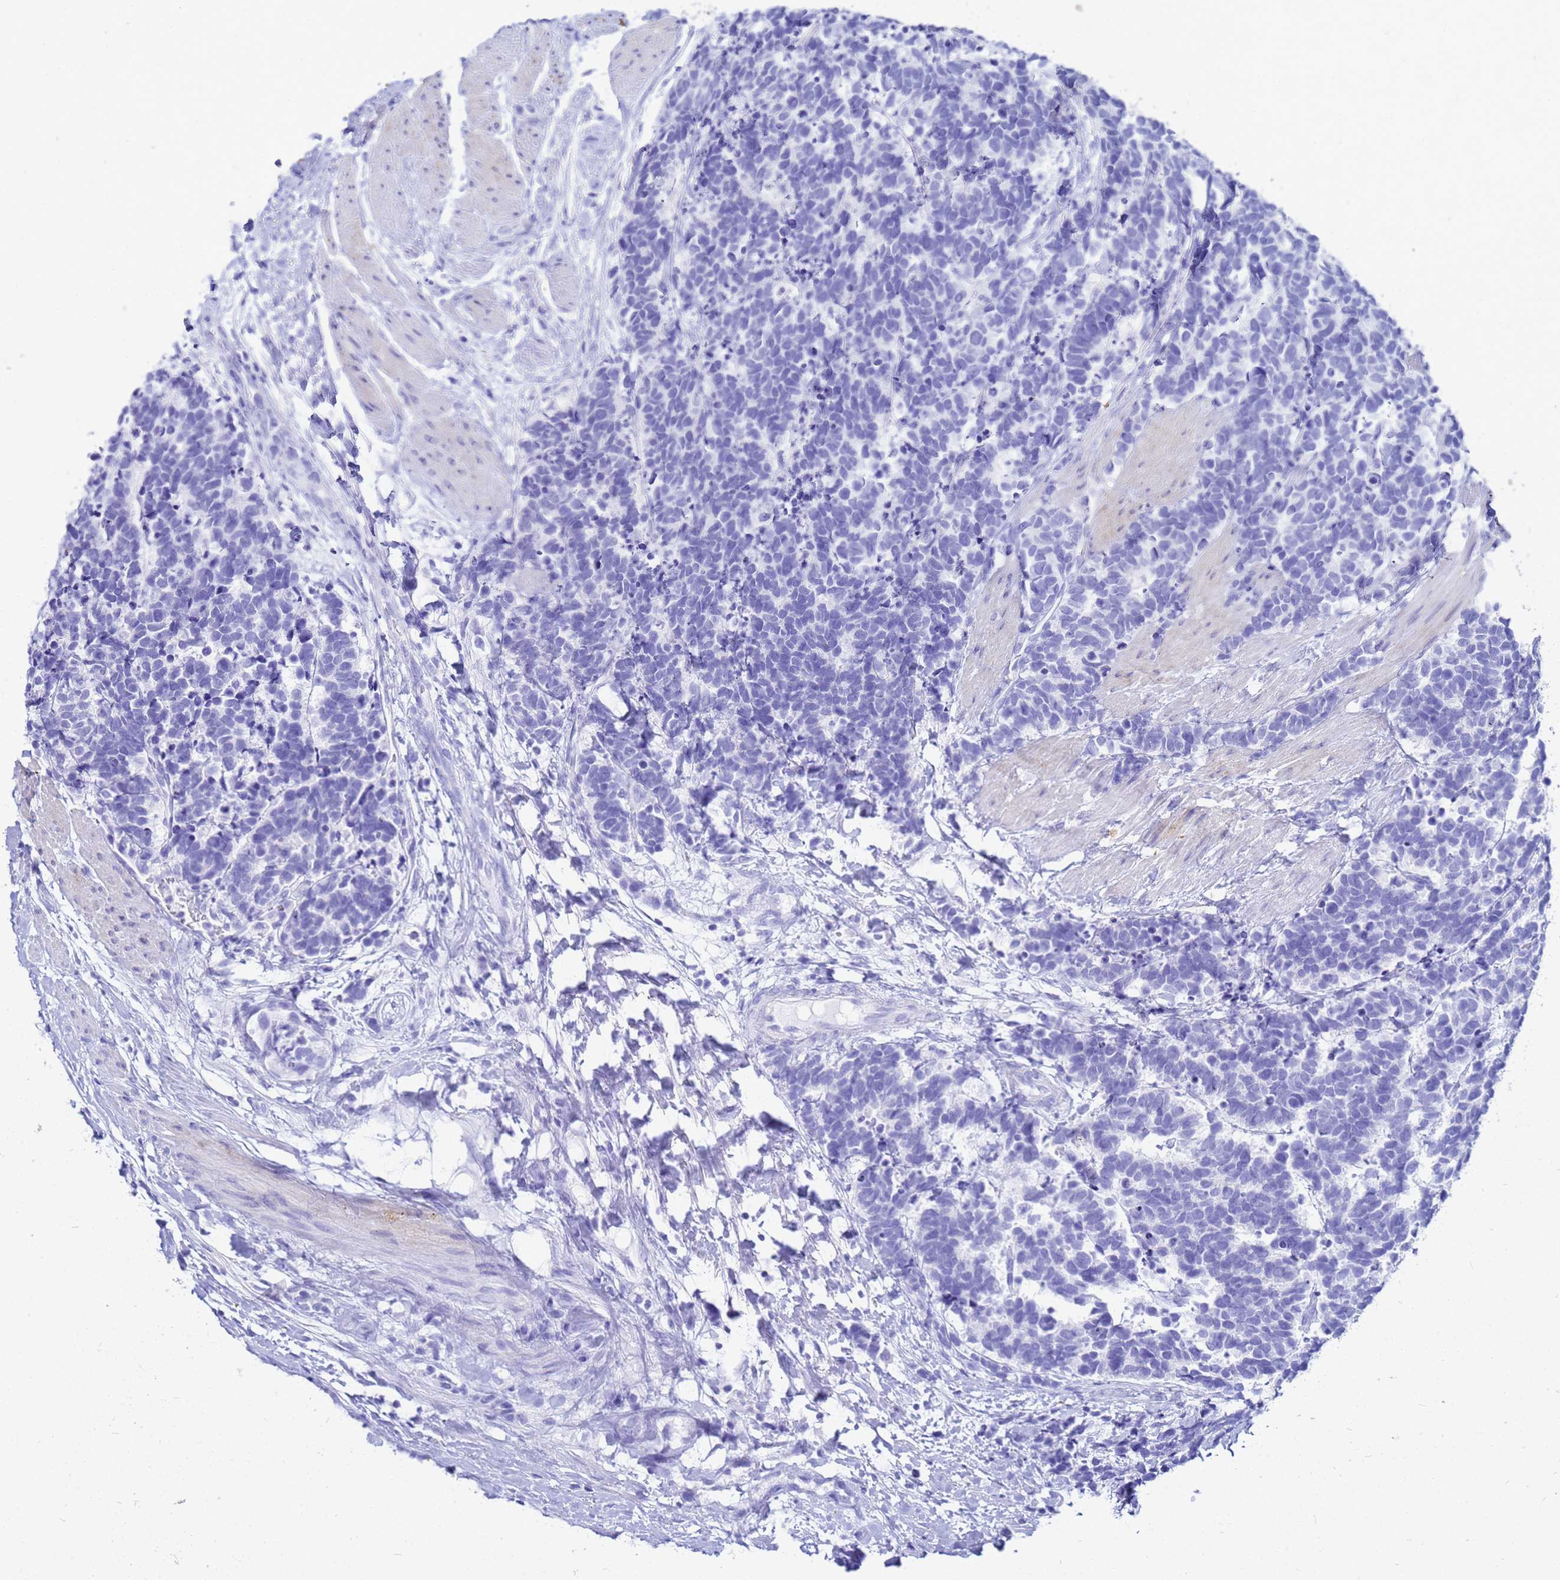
{"staining": {"intensity": "negative", "quantity": "none", "location": "none"}, "tissue": "carcinoid", "cell_type": "Tumor cells", "image_type": "cancer", "snomed": [{"axis": "morphology", "description": "Carcinoma, NOS"}, {"axis": "morphology", "description": "Carcinoid, malignant, NOS"}, {"axis": "topography", "description": "Prostate"}], "caption": "The micrograph exhibits no significant positivity in tumor cells of carcinoma.", "gene": "CKB", "patient": {"sex": "male", "age": 57}}